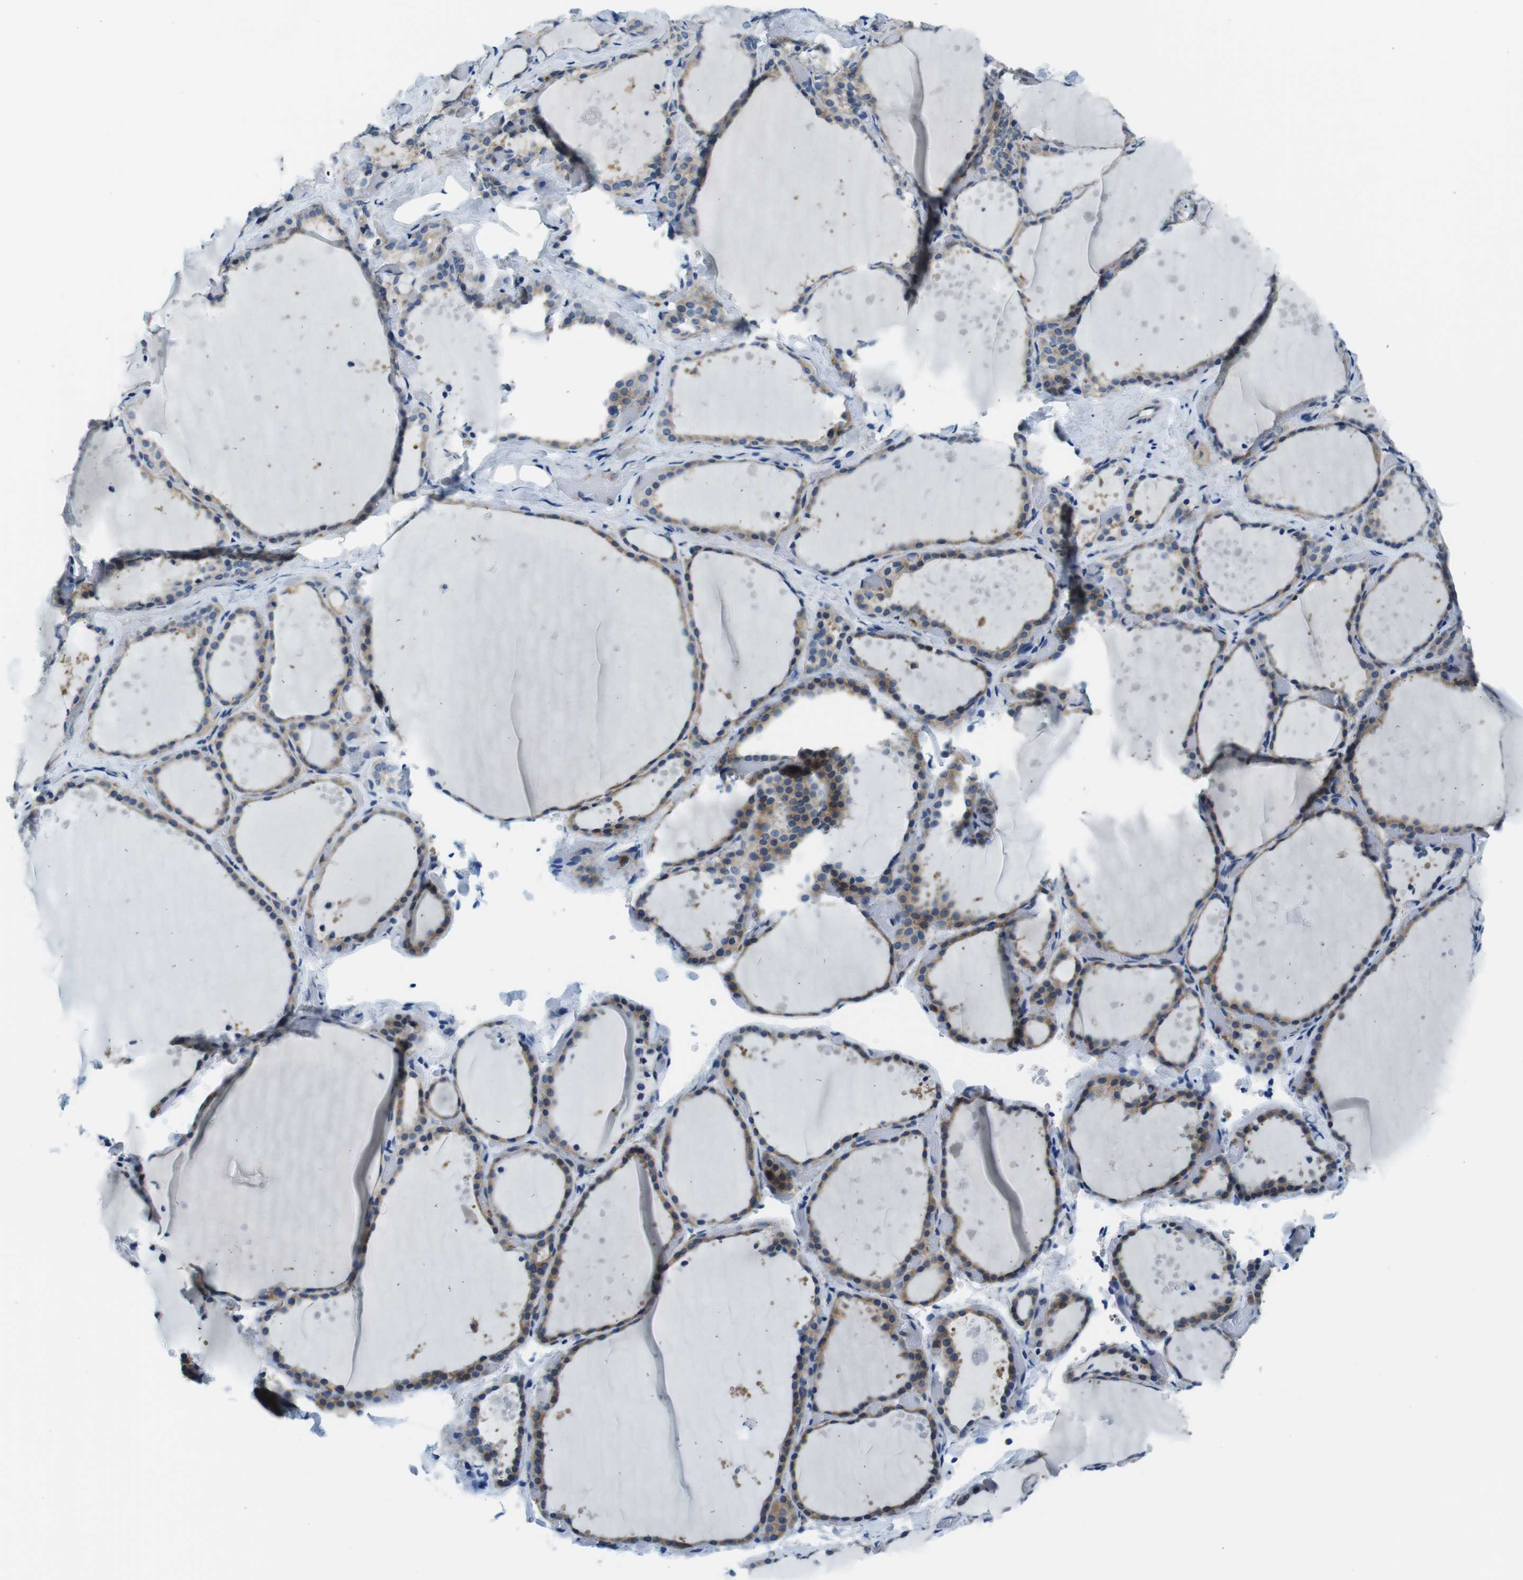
{"staining": {"intensity": "moderate", "quantity": "25%-75%", "location": "cytoplasmic/membranous"}, "tissue": "thyroid gland", "cell_type": "Glandular cells", "image_type": "normal", "snomed": [{"axis": "morphology", "description": "Normal tissue, NOS"}, {"axis": "topography", "description": "Thyroid gland"}], "caption": "Glandular cells show medium levels of moderate cytoplasmic/membranous positivity in approximately 25%-75% of cells in benign human thyroid gland. (DAB IHC, brown staining for protein, blue staining for nuclei).", "gene": "EIF2B5", "patient": {"sex": "female", "age": 44}}